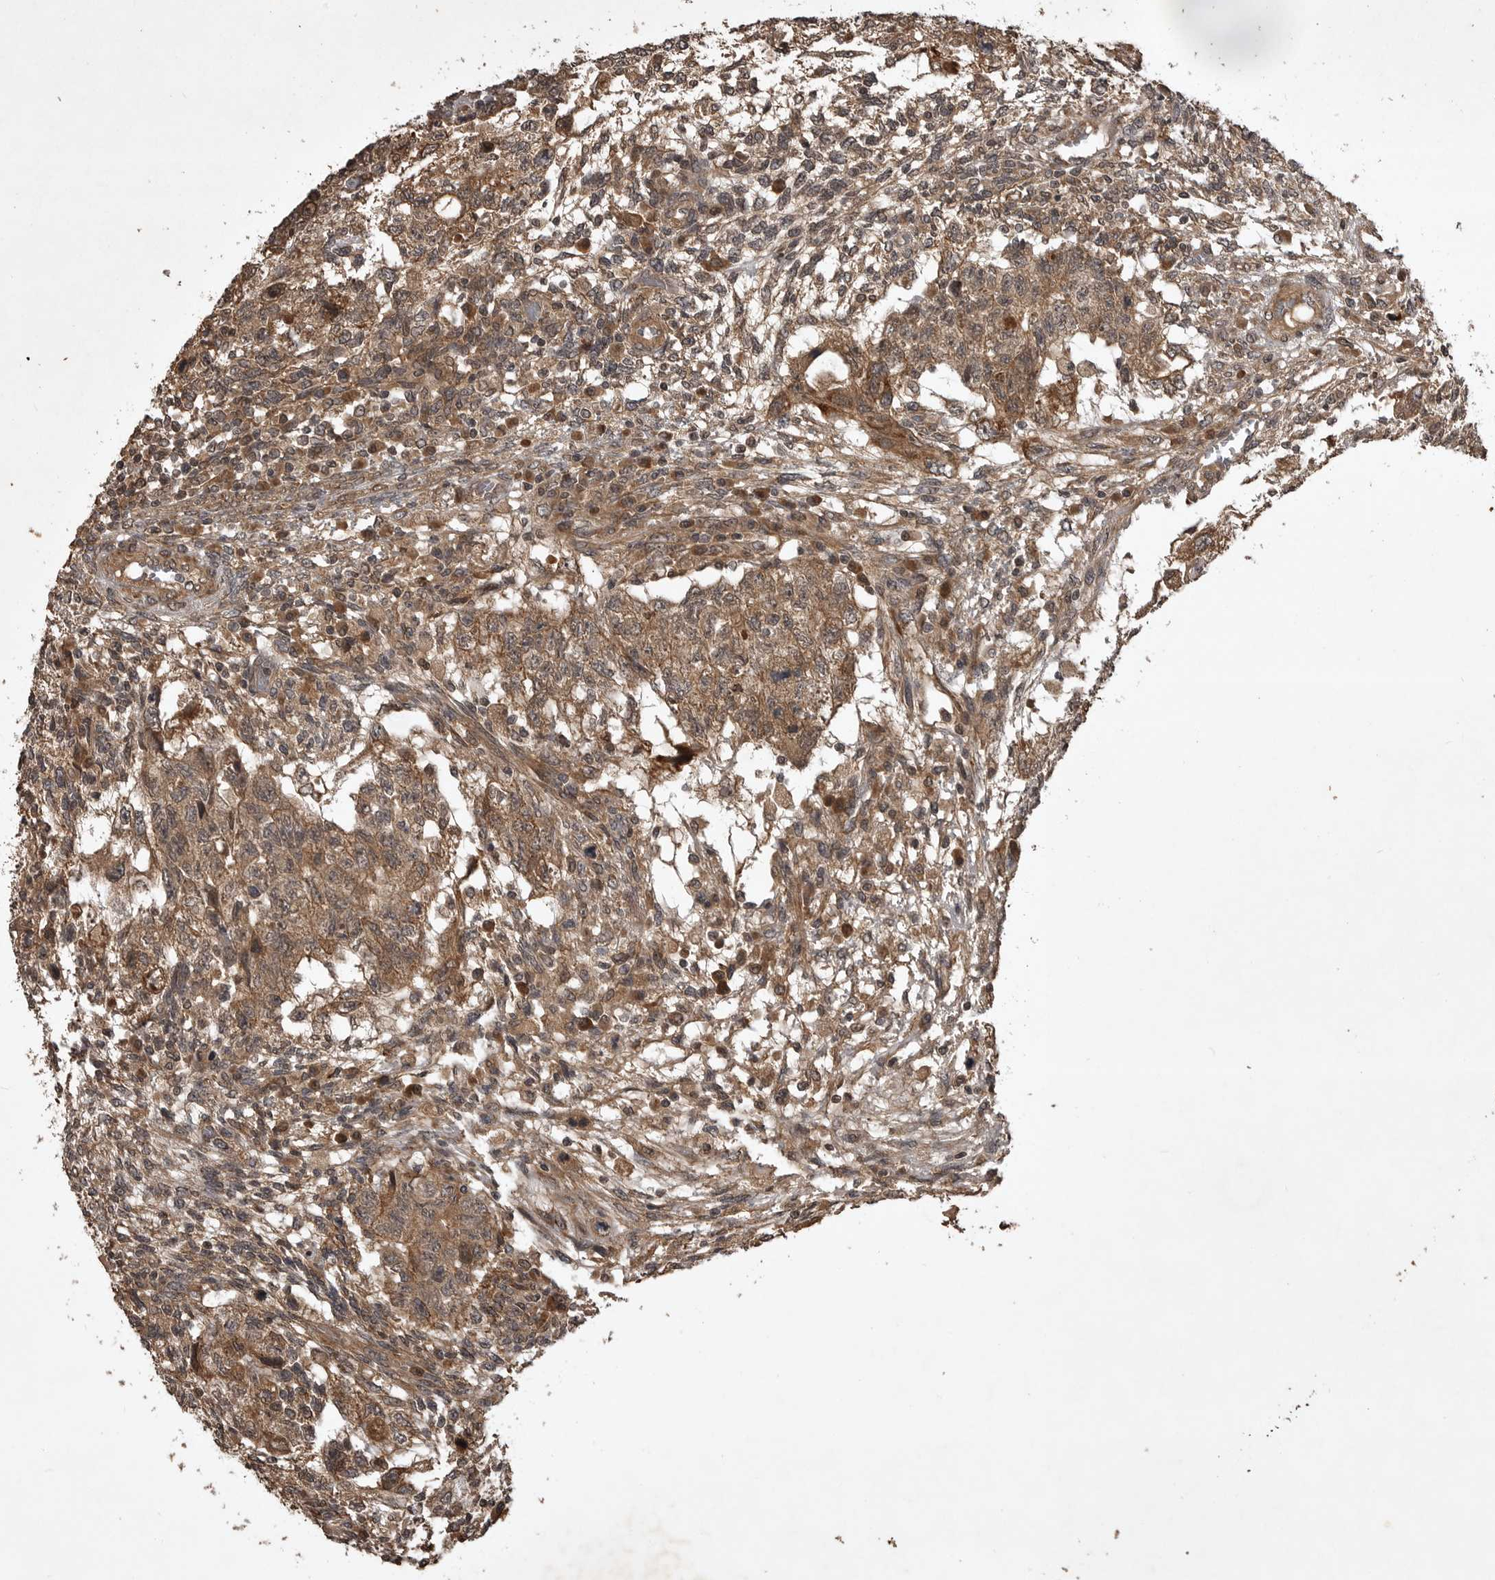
{"staining": {"intensity": "moderate", "quantity": ">75%", "location": "cytoplasmic/membranous"}, "tissue": "testis cancer", "cell_type": "Tumor cells", "image_type": "cancer", "snomed": [{"axis": "morphology", "description": "Normal tissue, NOS"}, {"axis": "morphology", "description": "Carcinoma, Embryonal, NOS"}, {"axis": "topography", "description": "Testis"}], "caption": "A brown stain shows moderate cytoplasmic/membranous expression of a protein in human testis cancer (embryonal carcinoma) tumor cells.", "gene": "AKAP7", "patient": {"sex": "male", "age": 36}}